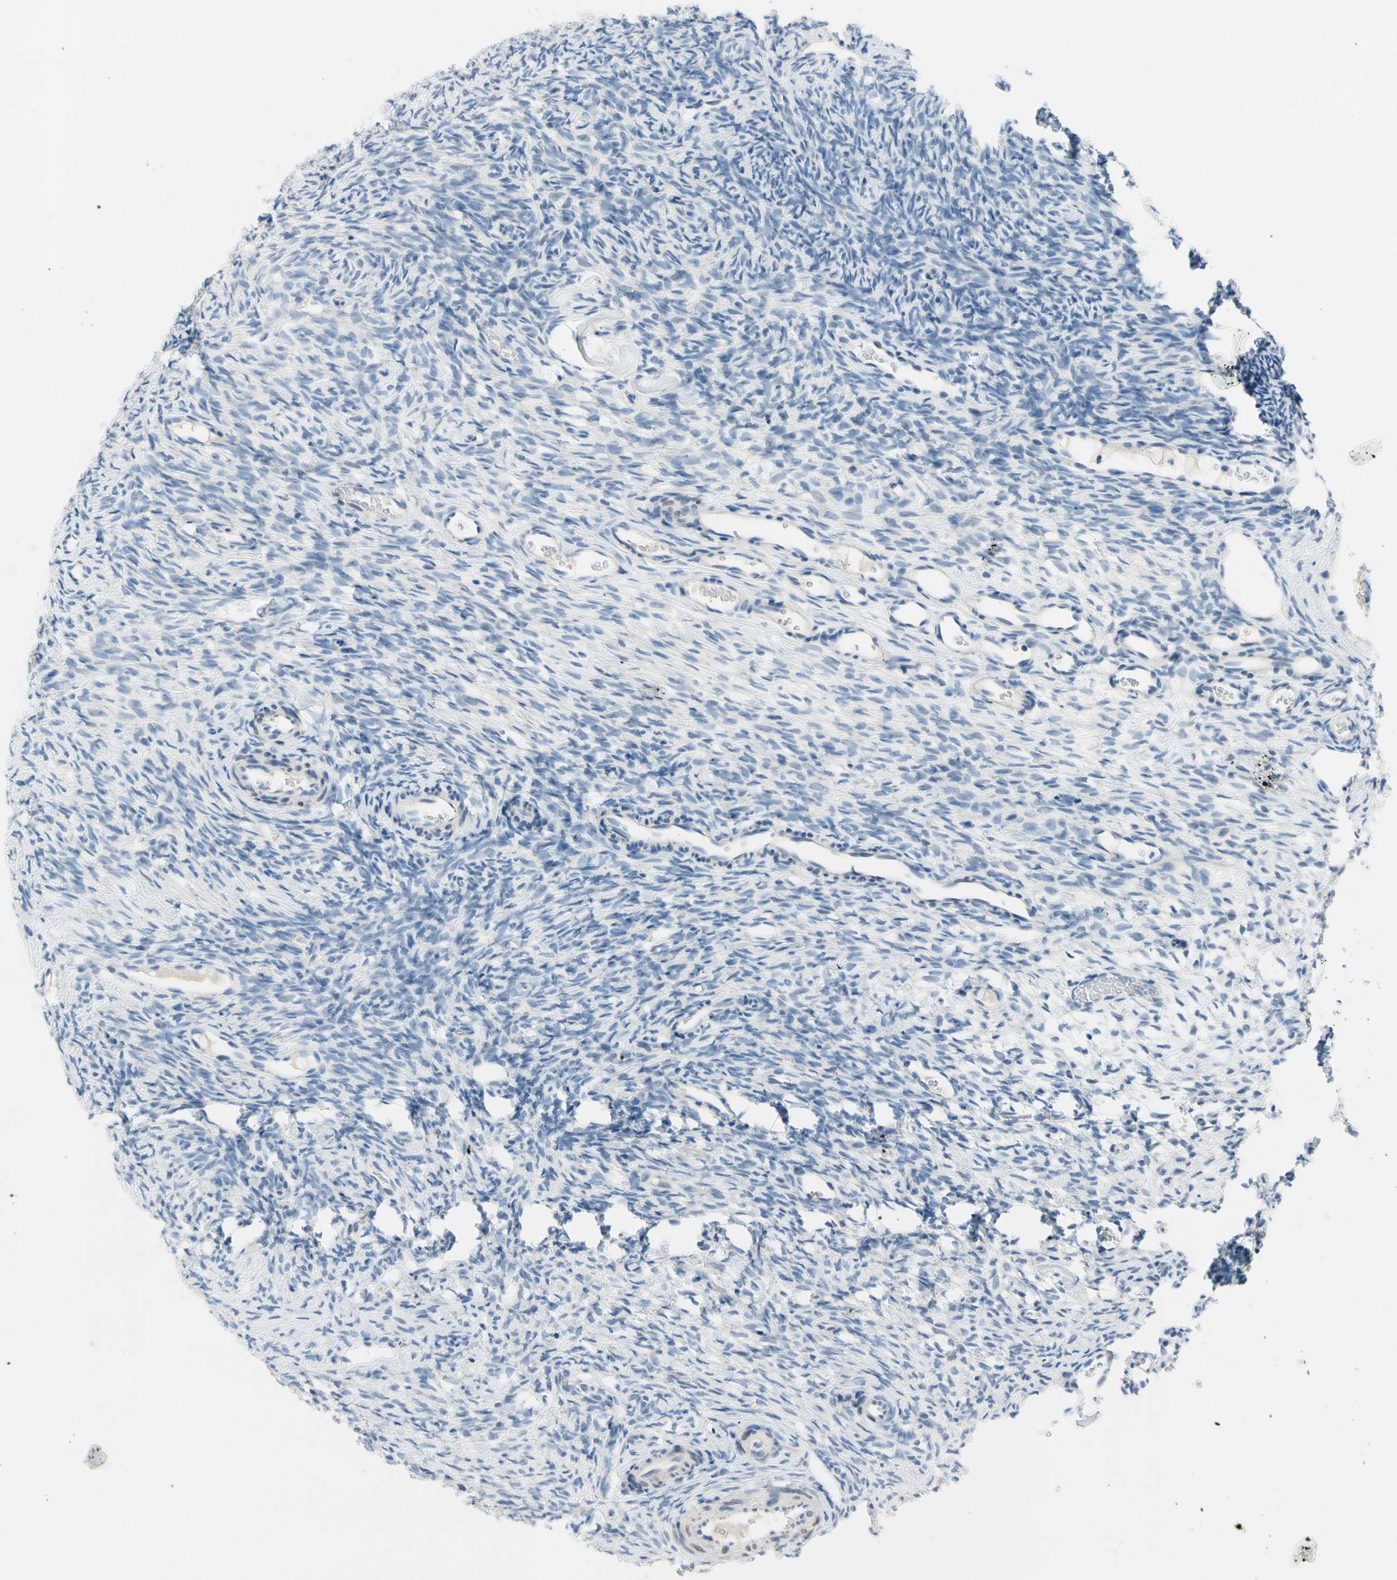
{"staining": {"intensity": "negative", "quantity": "none", "location": "none"}, "tissue": "ovary", "cell_type": "Ovarian stroma cells", "image_type": "normal", "snomed": [{"axis": "morphology", "description": "Normal tissue, NOS"}, {"axis": "topography", "description": "Ovary"}], "caption": "Ovary stained for a protein using immunohistochemistry (IHC) displays no positivity ovarian stroma cells.", "gene": "CKAP2", "patient": {"sex": "female", "age": 35}}